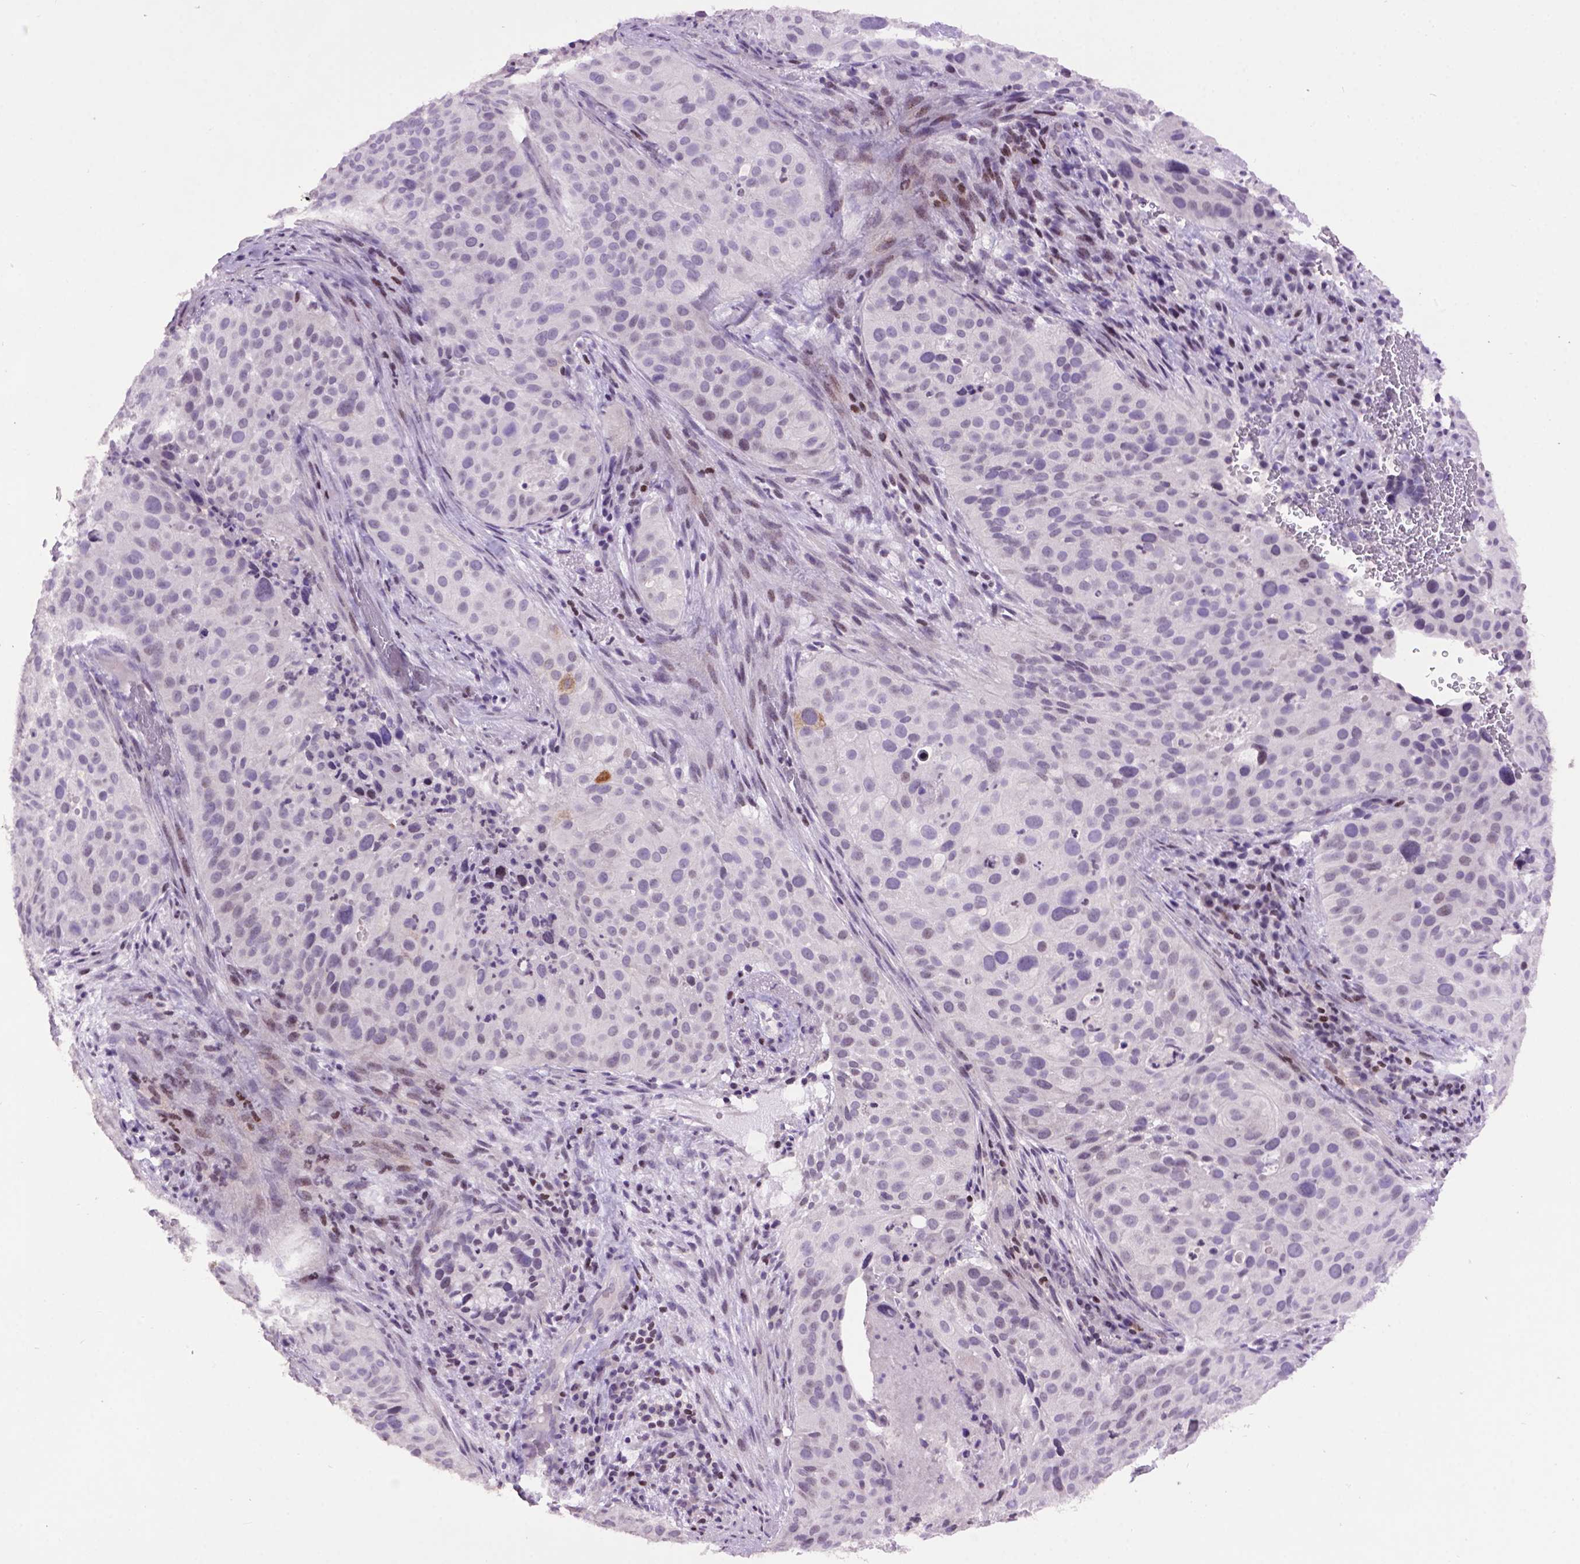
{"staining": {"intensity": "negative", "quantity": "none", "location": "none"}, "tissue": "cervical cancer", "cell_type": "Tumor cells", "image_type": "cancer", "snomed": [{"axis": "morphology", "description": "Squamous cell carcinoma, NOS"}, {"axis": "topography", "description": "Cervix"}], "caption": "IHC of squamous cell carcinoma (cervical) displays no staining in tumor cells.", "gene": "TH", "patient": {"sex": "female", "age": 38}}